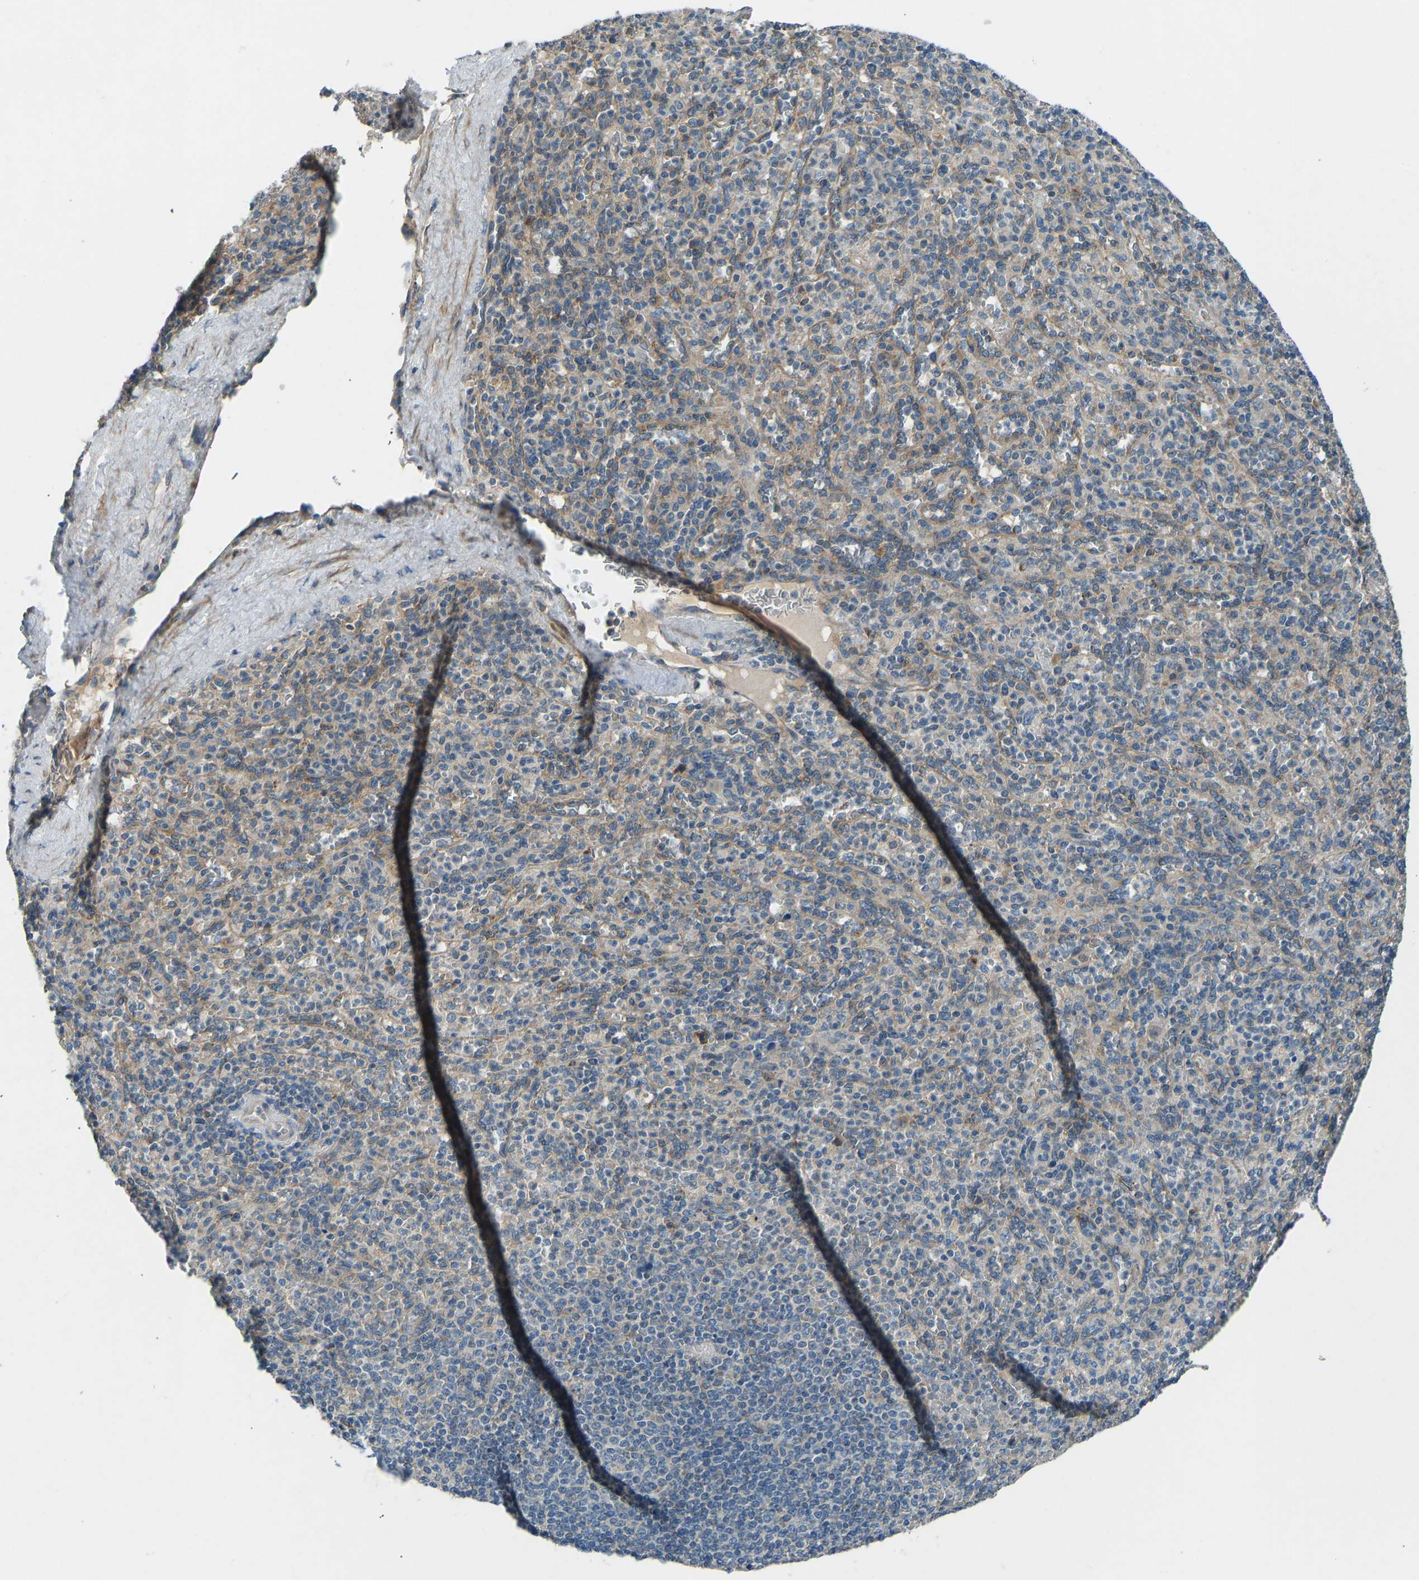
{"staining": {"intensity": "weak", "quantity": "<25%", "location": "cytoplasmic/membranous"}, "tissue": "spleen", "cell_type": "Cells in red pulp", "image_type": "normal", "snomed": [{"axis": "morphology", "description": "Normal tissue, NOS"}, {"axis": "topography", "description": "Spleen"}], "caption": "There is no significant positivity in cells in red pulp of spleen. (Stains: DAB (3,3'-diaminobenzidine) IHC with hematoxylin counter stain, Microscopy: brightfield microscopy at high magnification).", "gene": "STAU2", "patient": {"sex": "male", "age": 36}}